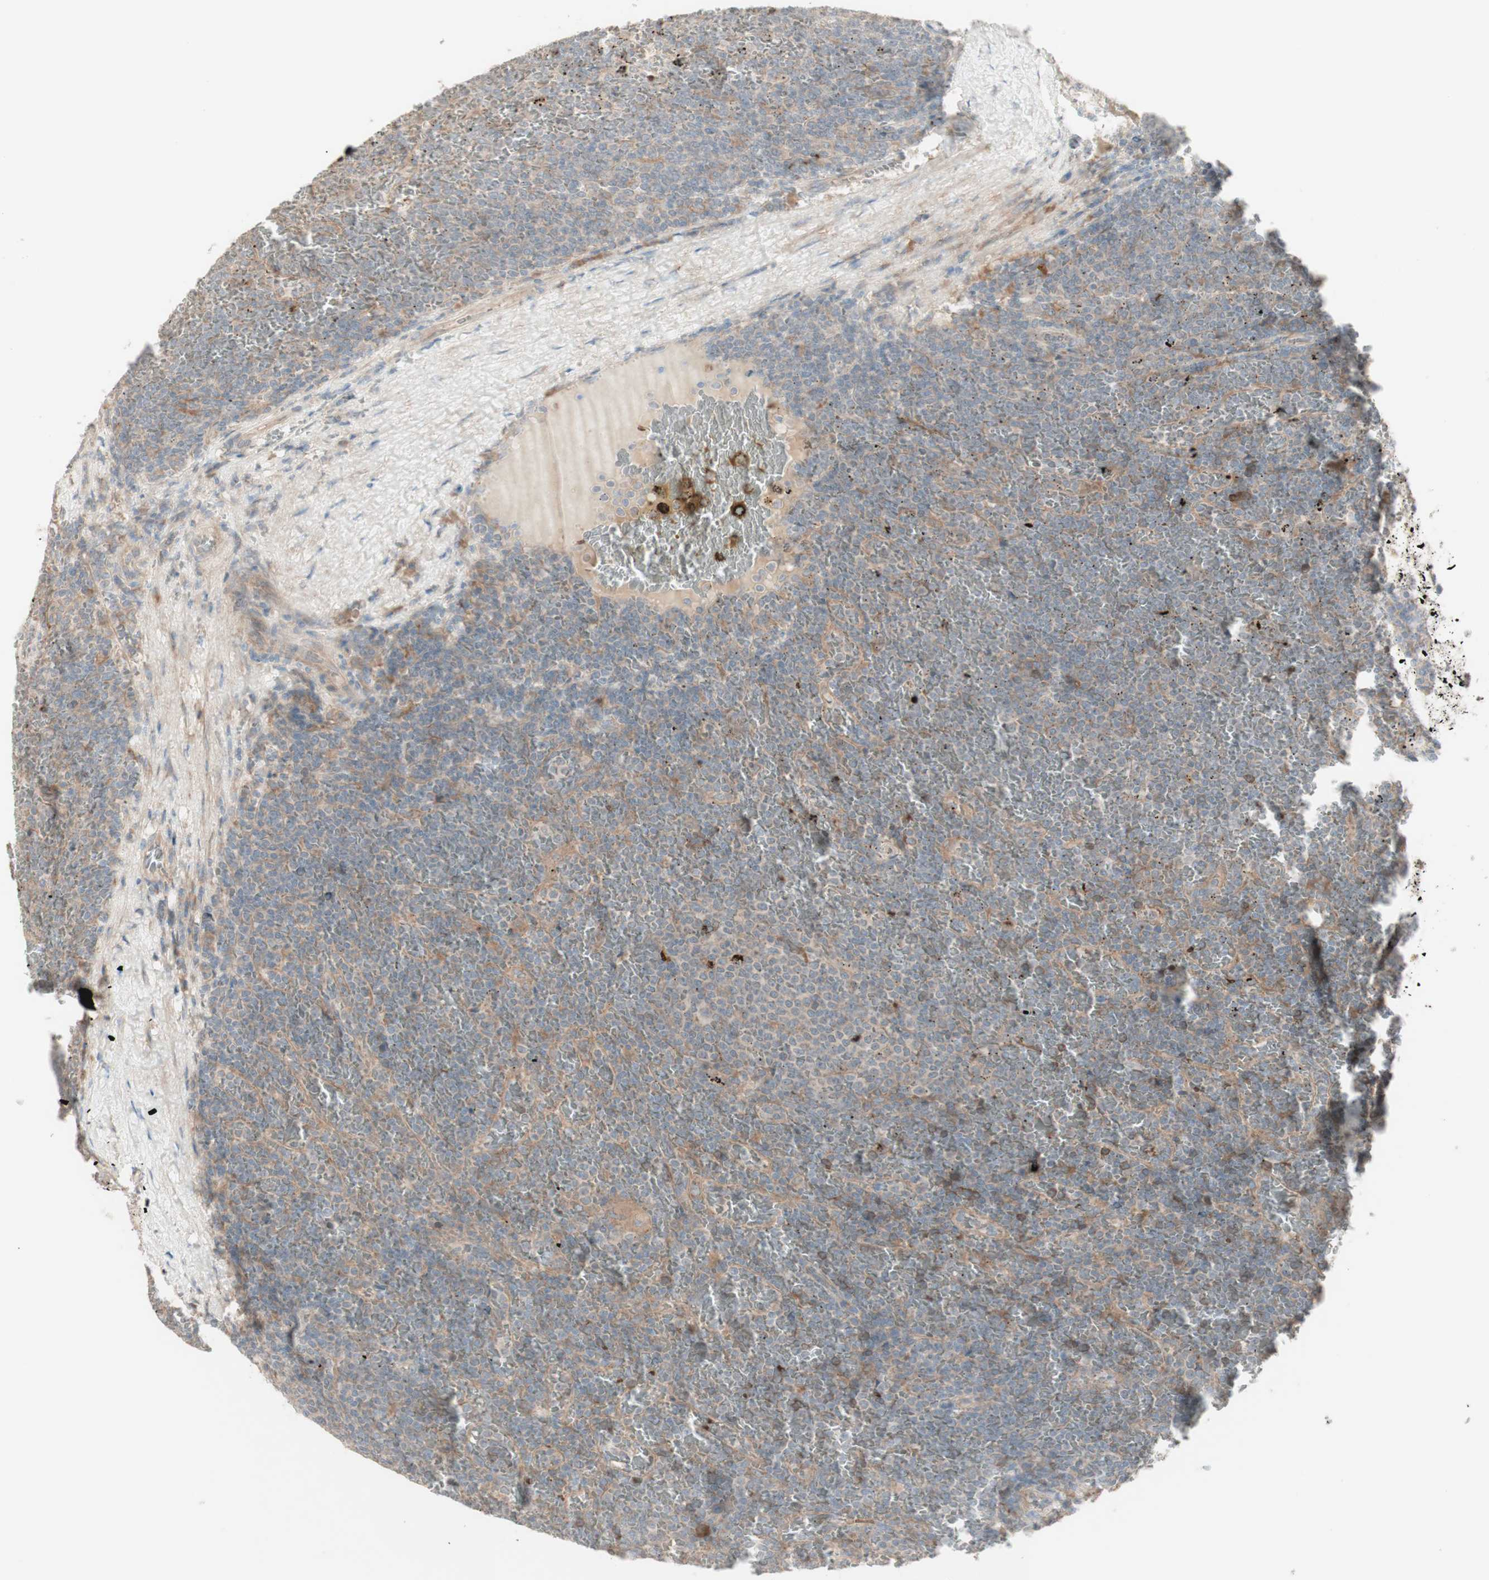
{"staining": {"intensity": "weak", "quantity": ">75%", "location": "cytoplasmic/membranous"}, "tissue": "lymphoma", "cell_type": "Tumor cells", "image_type": "cancer", "snomed": [{"axis": "morphology", "description": "Malignant lymphoma, non-Hodgkin's type, Low grade"}, {"axis": "topography", "description": "Spleen"}], "caption": "IHC histopathology image of neoplastic tissue: human lymphoma stained using immunohistochemistry shows low levels of weak protein expression localized specifically in the cytoplasmic/membranous of tumor cells, appearing as a cytoplasmic/membranous brown color.", "gene": "PTGER4", "patient": {"sex": "female", "age": 77}}